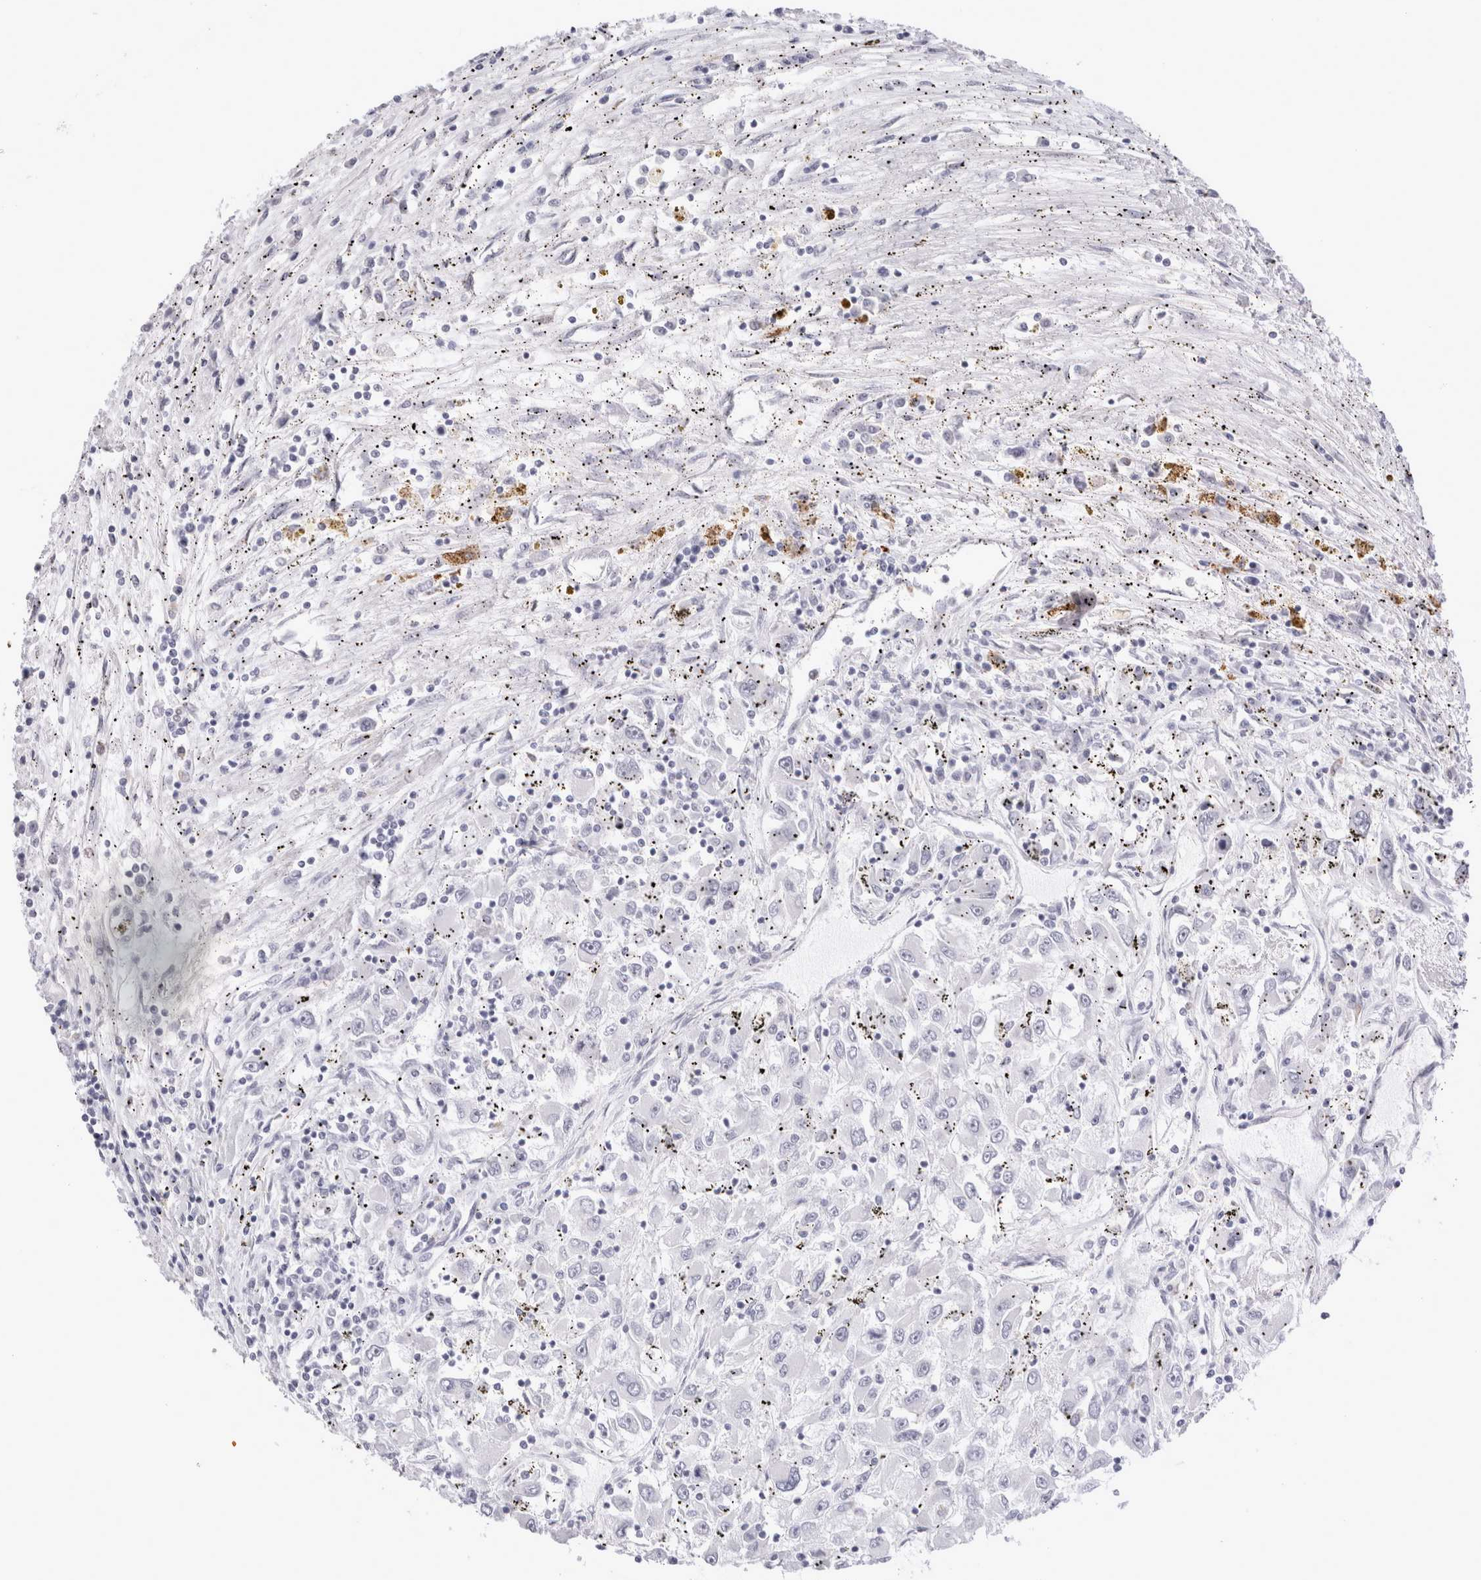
{"staining": {"intensity": "negative", "quantity": "none", "location": "none"}, "tissue": "renal cancer", "cell_type": "Tumor cells", "image_type": "cancer", "snomed": [{"axis": "morphology", "description": "Adenocarcinoma, NOS"}, {"axis": "topography", "description": "Kidney"}], "caption": "A high-resolution micrograph shows immunohistochemistry (IHC) staining of adenocarcinoma (renal), which displays no significant expression in tumor cells. (Stains: DAB (3,3'-diaminobenzidine) immunohistochemistry with hematoxylin counter stain, Microscopy: brightfield microscopy at high magnification).", "gene": "MUC15", "patient": {"sex": "female", "age": 52}}